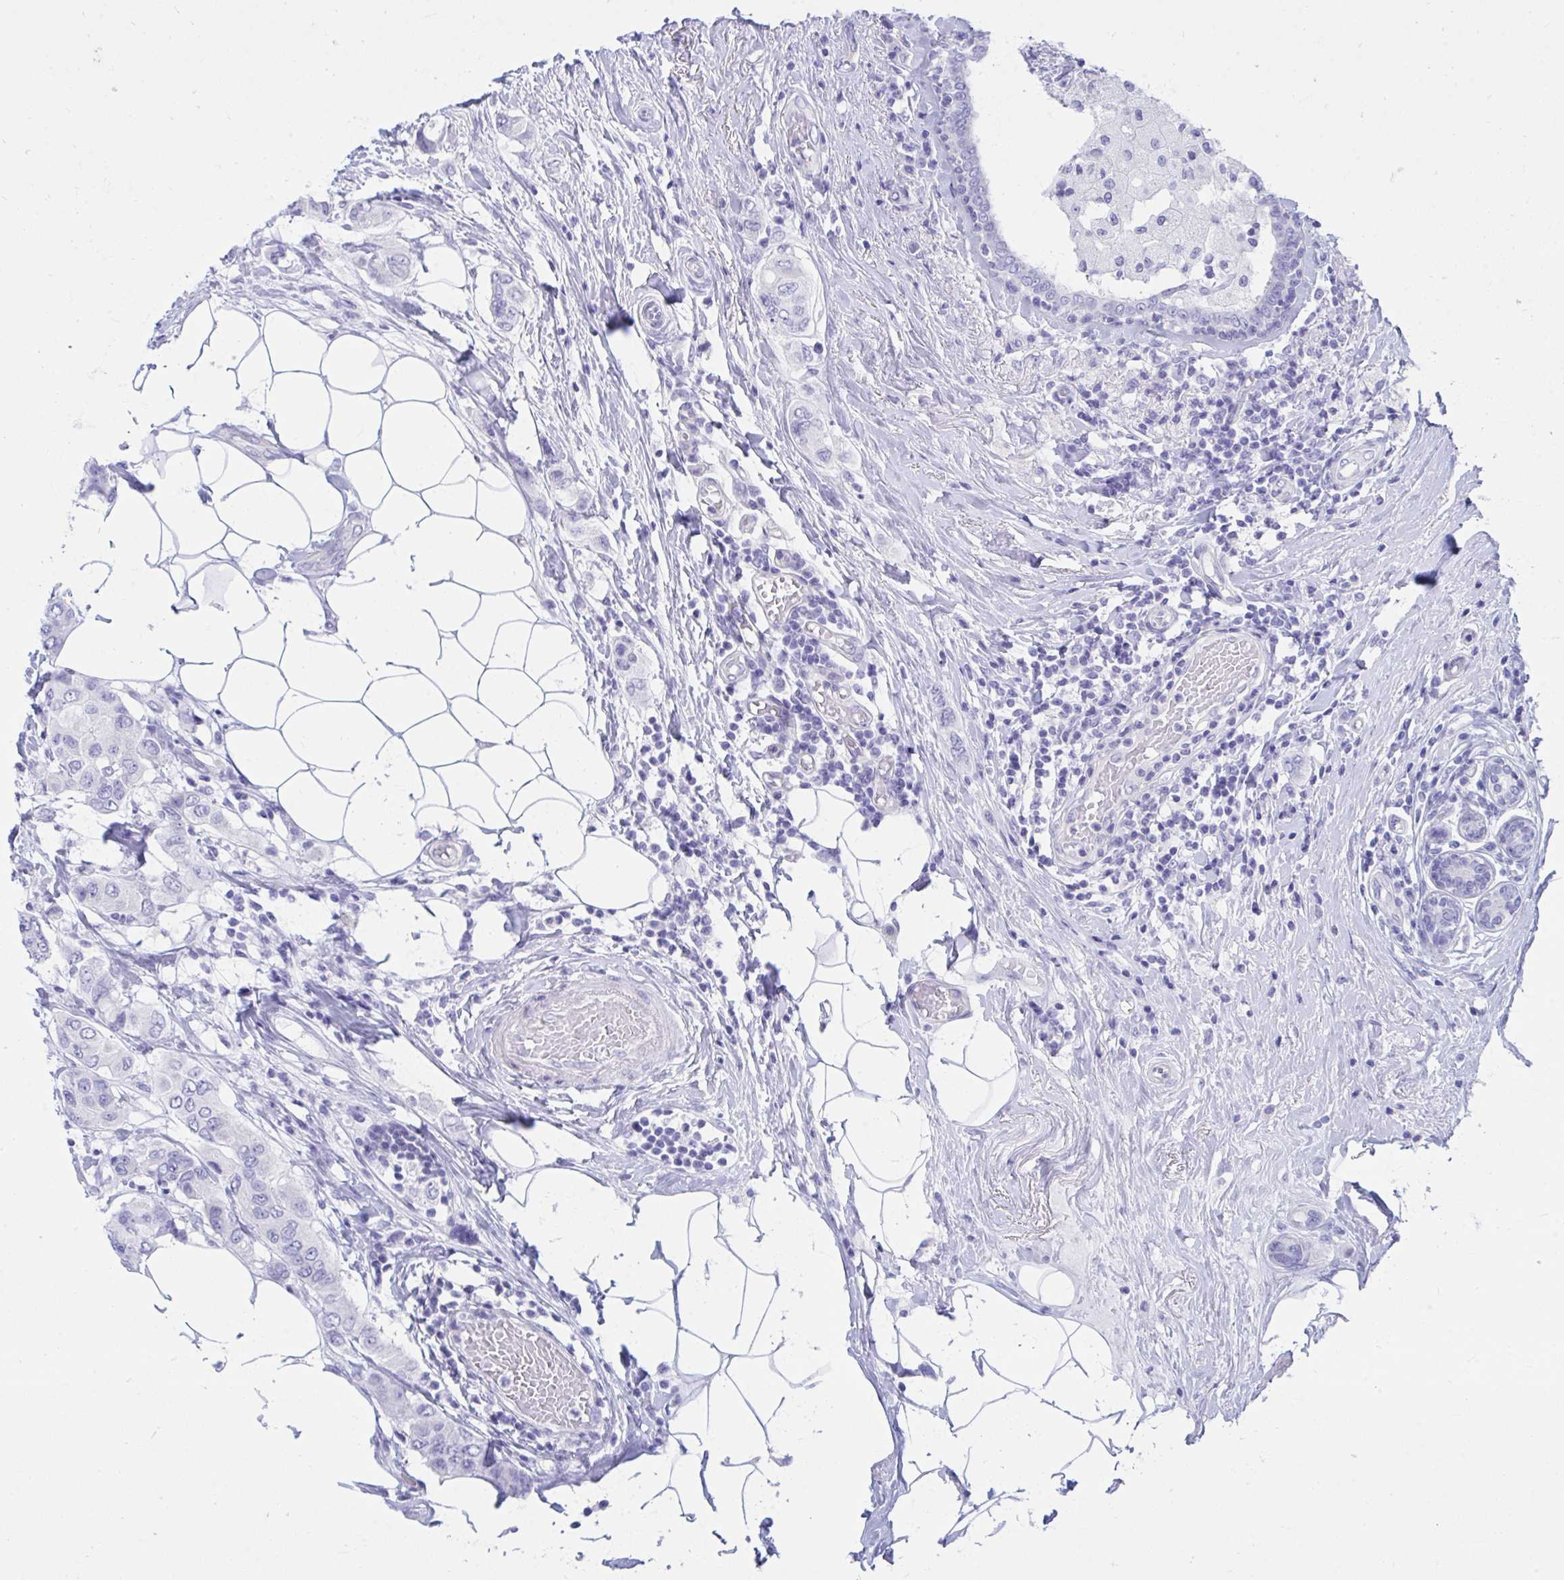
{"staining": {"intensity": "negative", "quantity": "none", "location": "none"}, "tissue": "breast cancer", "cell_type": "Tumor cells", "image_type": "cancer", "snomed": [{"axis": "morphology", "description": "Lobular carcinoma"}, {"axis": "topography", "description": "Breast"}], "caption": "Immunohistochemistry (IHC) of breast cancer exhibits no positivity in tumor cells.", "gene": "SHISA8", "patient": {"sex": "female", "age": 51}}